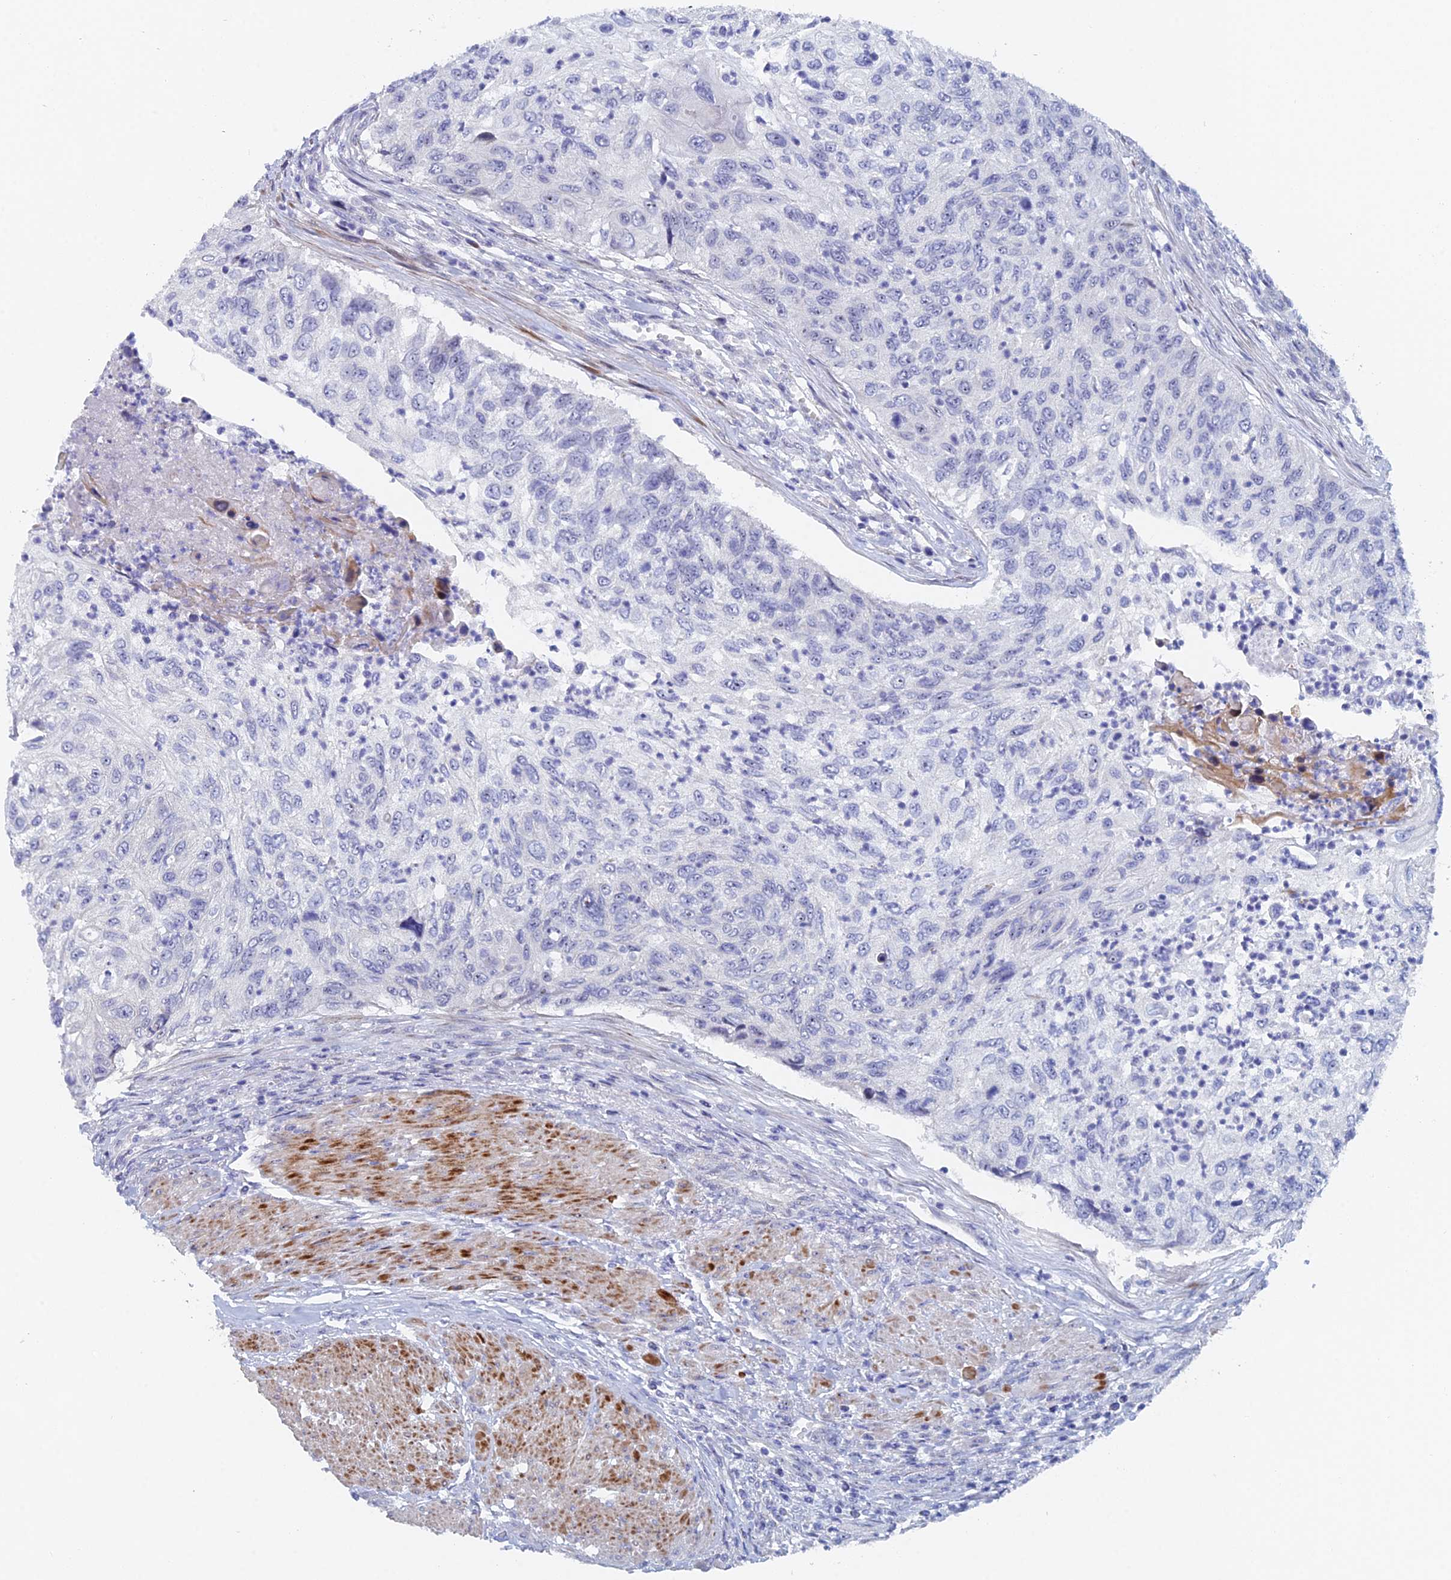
{"staining": {"intensity": "negative", "quantity": "none", "location": "none"}, "tissue": "urothelial cancer", "cell_type": "Tumor cells", "image_type": "cancer", "snomed": [{"axis": "morphology", "description": "Urothelial carcinoma, High grade"}, {"axis": "topography", "description": "Urinary bladder"}], "caption": "Tumor cells show no significant staining in urothelial cancer.", "gene": "DRGX", "patient": {"sex": "female", "age": 60}}